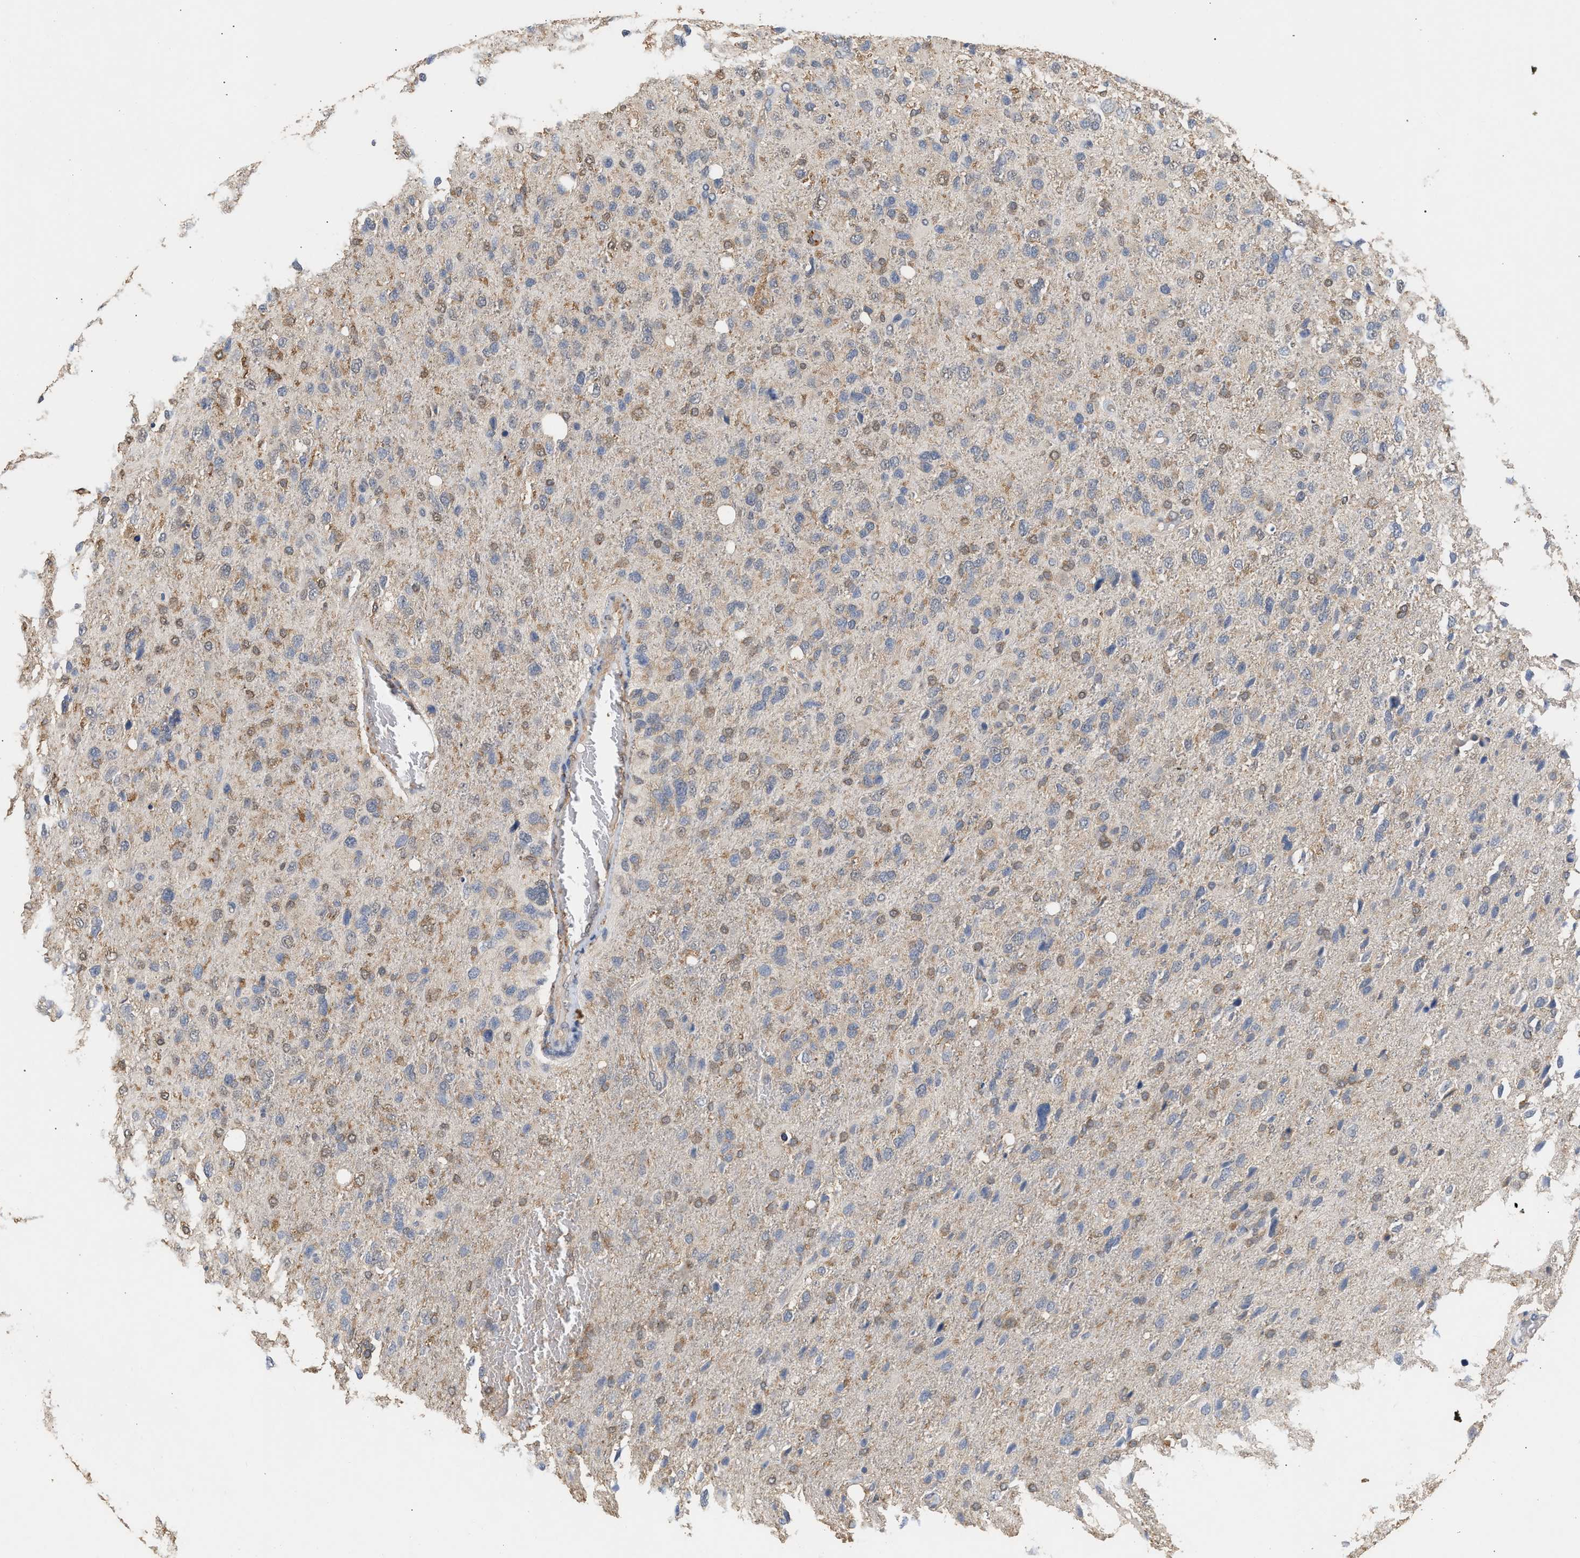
{"staining": {"intensity": "weak", "quantity": "25%-75%", "location": "cytoplasmic/membranous,nuclear"}, "tissue": "glioma", "cell_type": "Tumor cells", "image_type": "cancer", "snomed": [{"axis": "morphology", "description": "Glioma, malignant, High grade"}, {"axis": "topography", "description": "Brain"}], "caption": "Glioma stained with DAB (3,3'-diaminobenzidine) immunohistochemistry shows low levels of weak cytoplasmic/membranous and nuclear positivity in about 25%-75% of tumor cells.", "gene": "GCN1", "patient": {"sex": "female", "age": 58}}